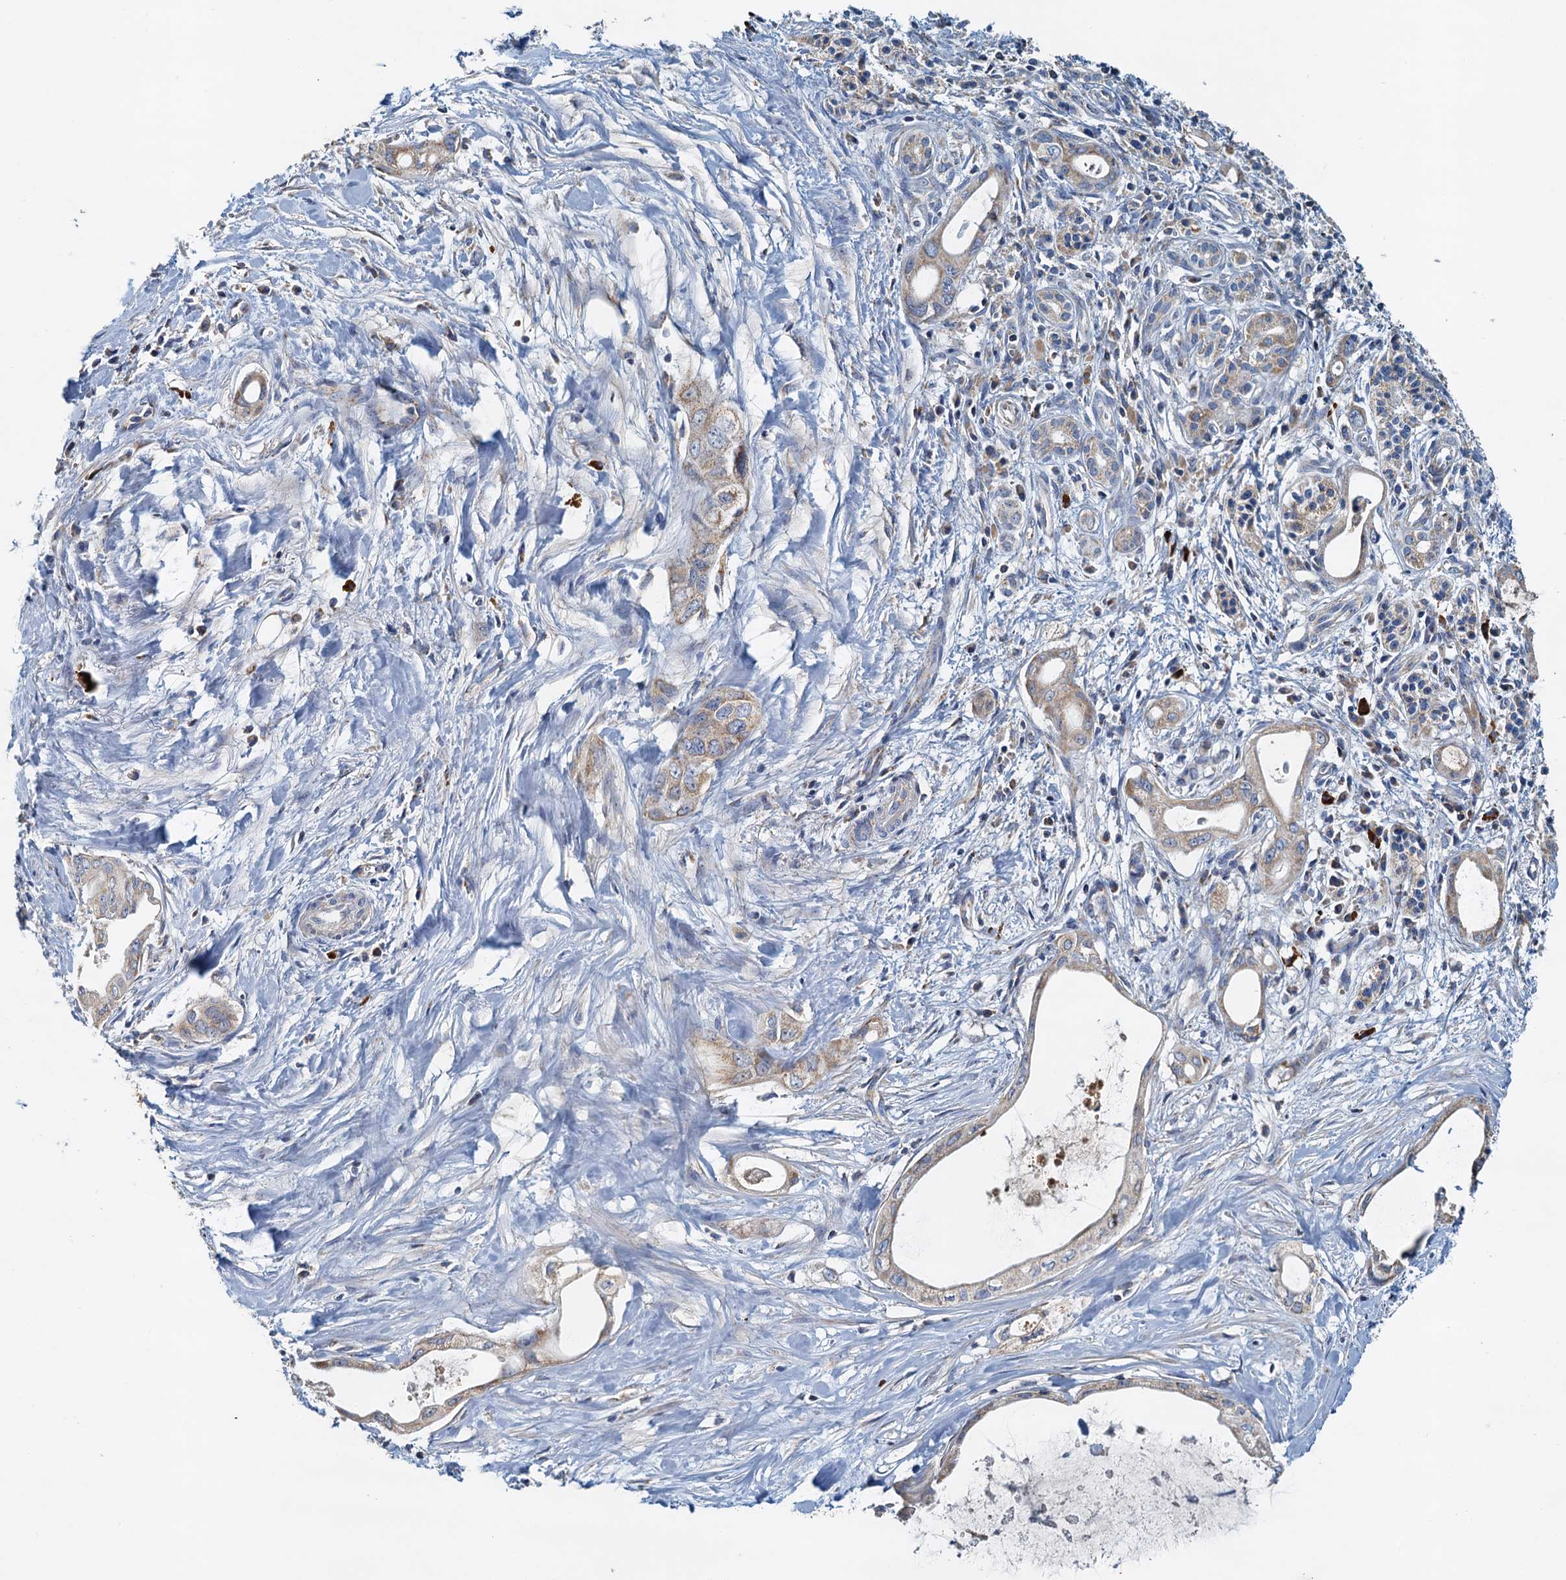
{"staining": {"intensity": "weak", "quantity": ">75%", "location": "cytoplasmic/membranous"}, "tissue": "pancreatic cancer", "cell_type": "Tumor cells", "image_type": "cancer", "snomed": [{"axis": "morphology", "description": "Adenocarcinoma, NOS"}, {"axis": "topography", "description": "Pancreas"}], "caption": "Protein expression analysis of human pancreatic adenocarcinoma reveals weak cytoplasmic/membranous staining in approximately >75% of tumor cells.", "gene": "POC1A", "patient": {"sex": "male", "age": 72}}